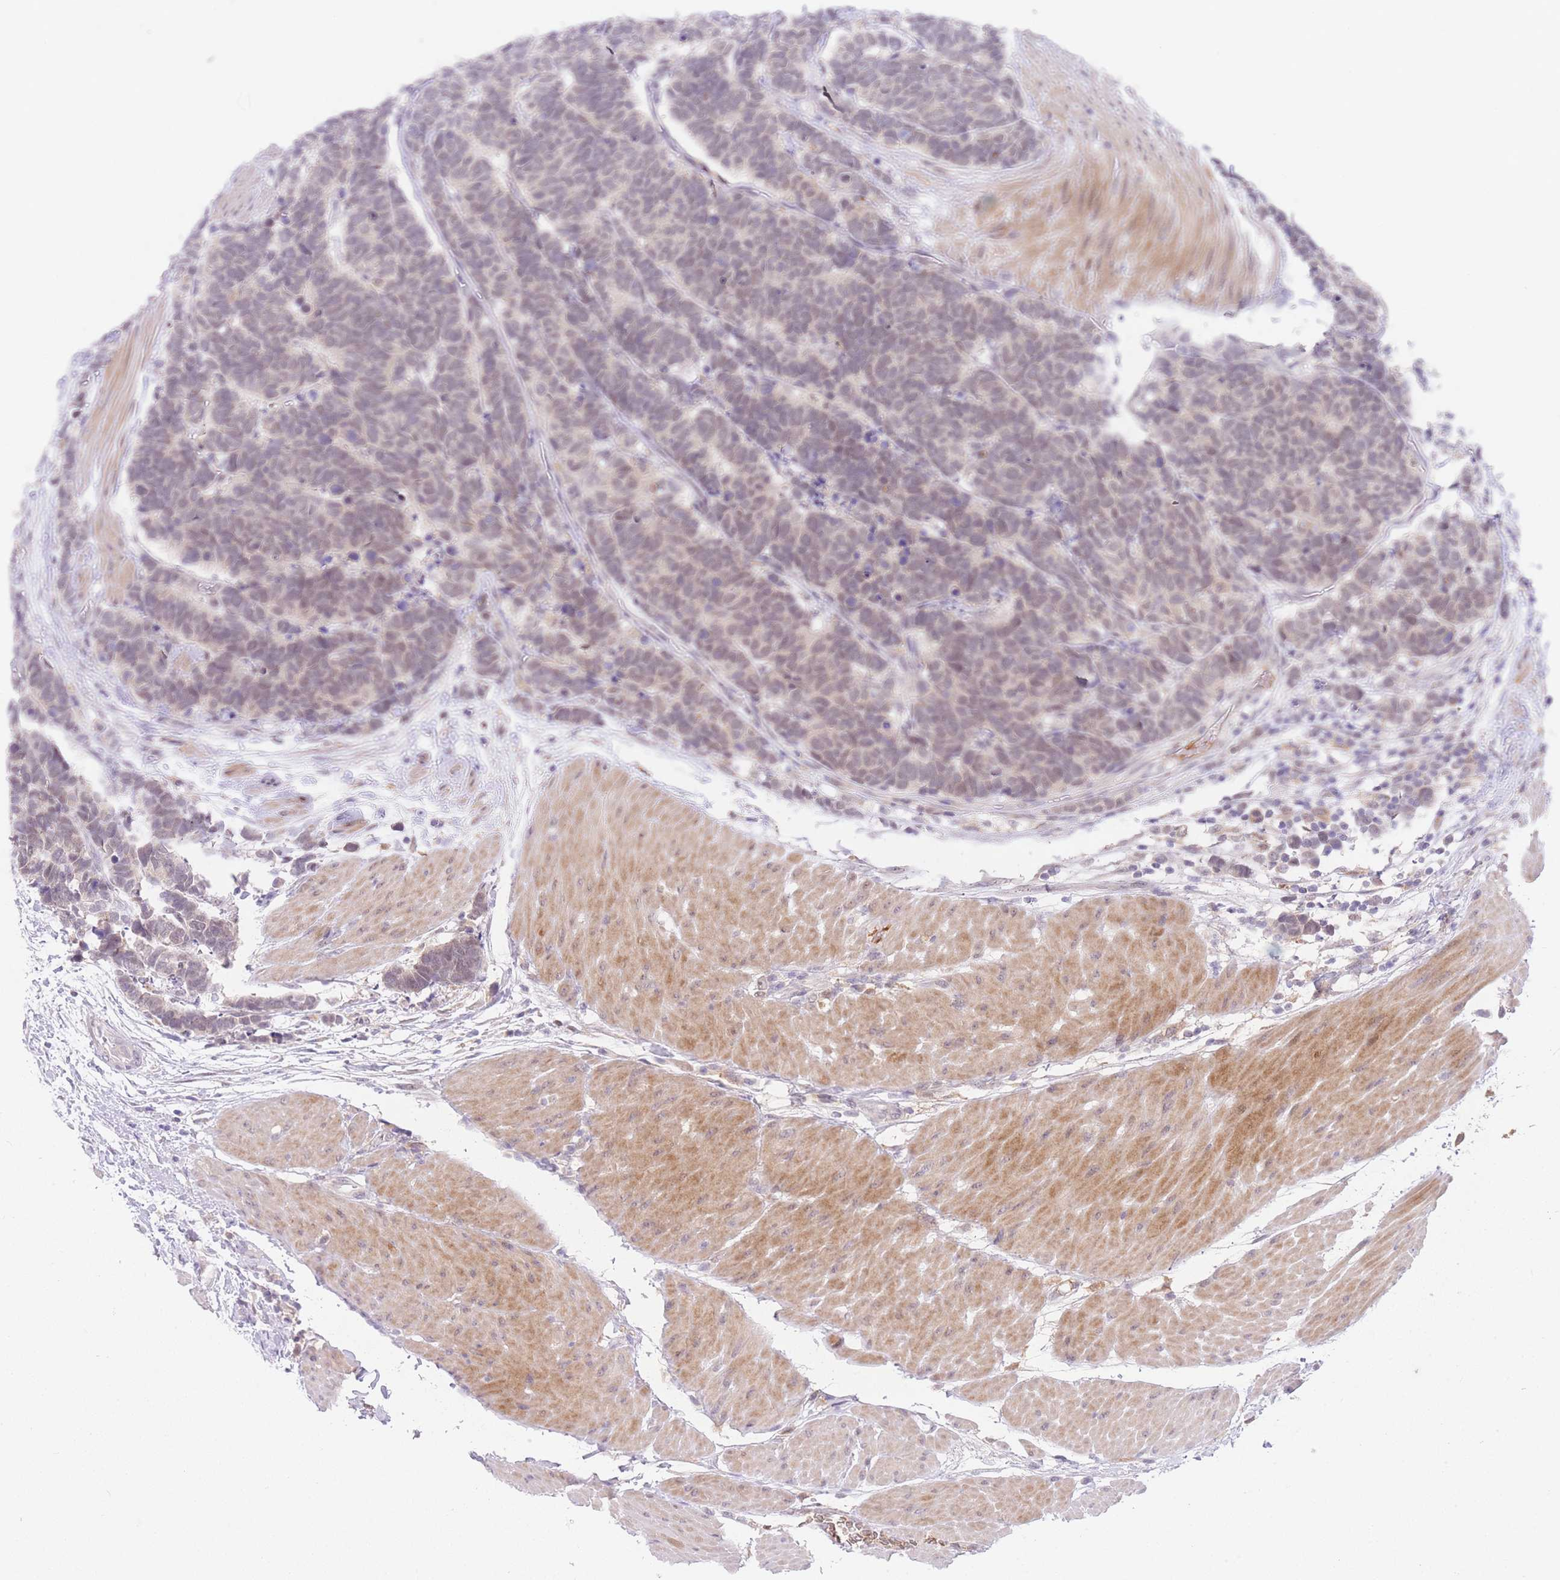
{"staining": {"intensity": "weak", "quantity": "<25%", "location": "nuclear"}, "tissue": "carcinoid", "cell_type": "Tumor cells", "image_type": "cancer", "snomed": [{"axis": "morphology", "description": "Carcinoma, NOS"}, {"axis": "morphology", "description": "Carcinoid, malignant, NOS"}, {"axis": "topography", "description": "Urinary bladder"}], "caption": "IHC histopathology image of carcinoid (malignant) stained for a protein (brown), which shows no staining in tumor cells. (IHC, brightfield microscopy, high magnification).", "gene": "SLC25A33", "patient": {"sex": "male", "age": 57}}